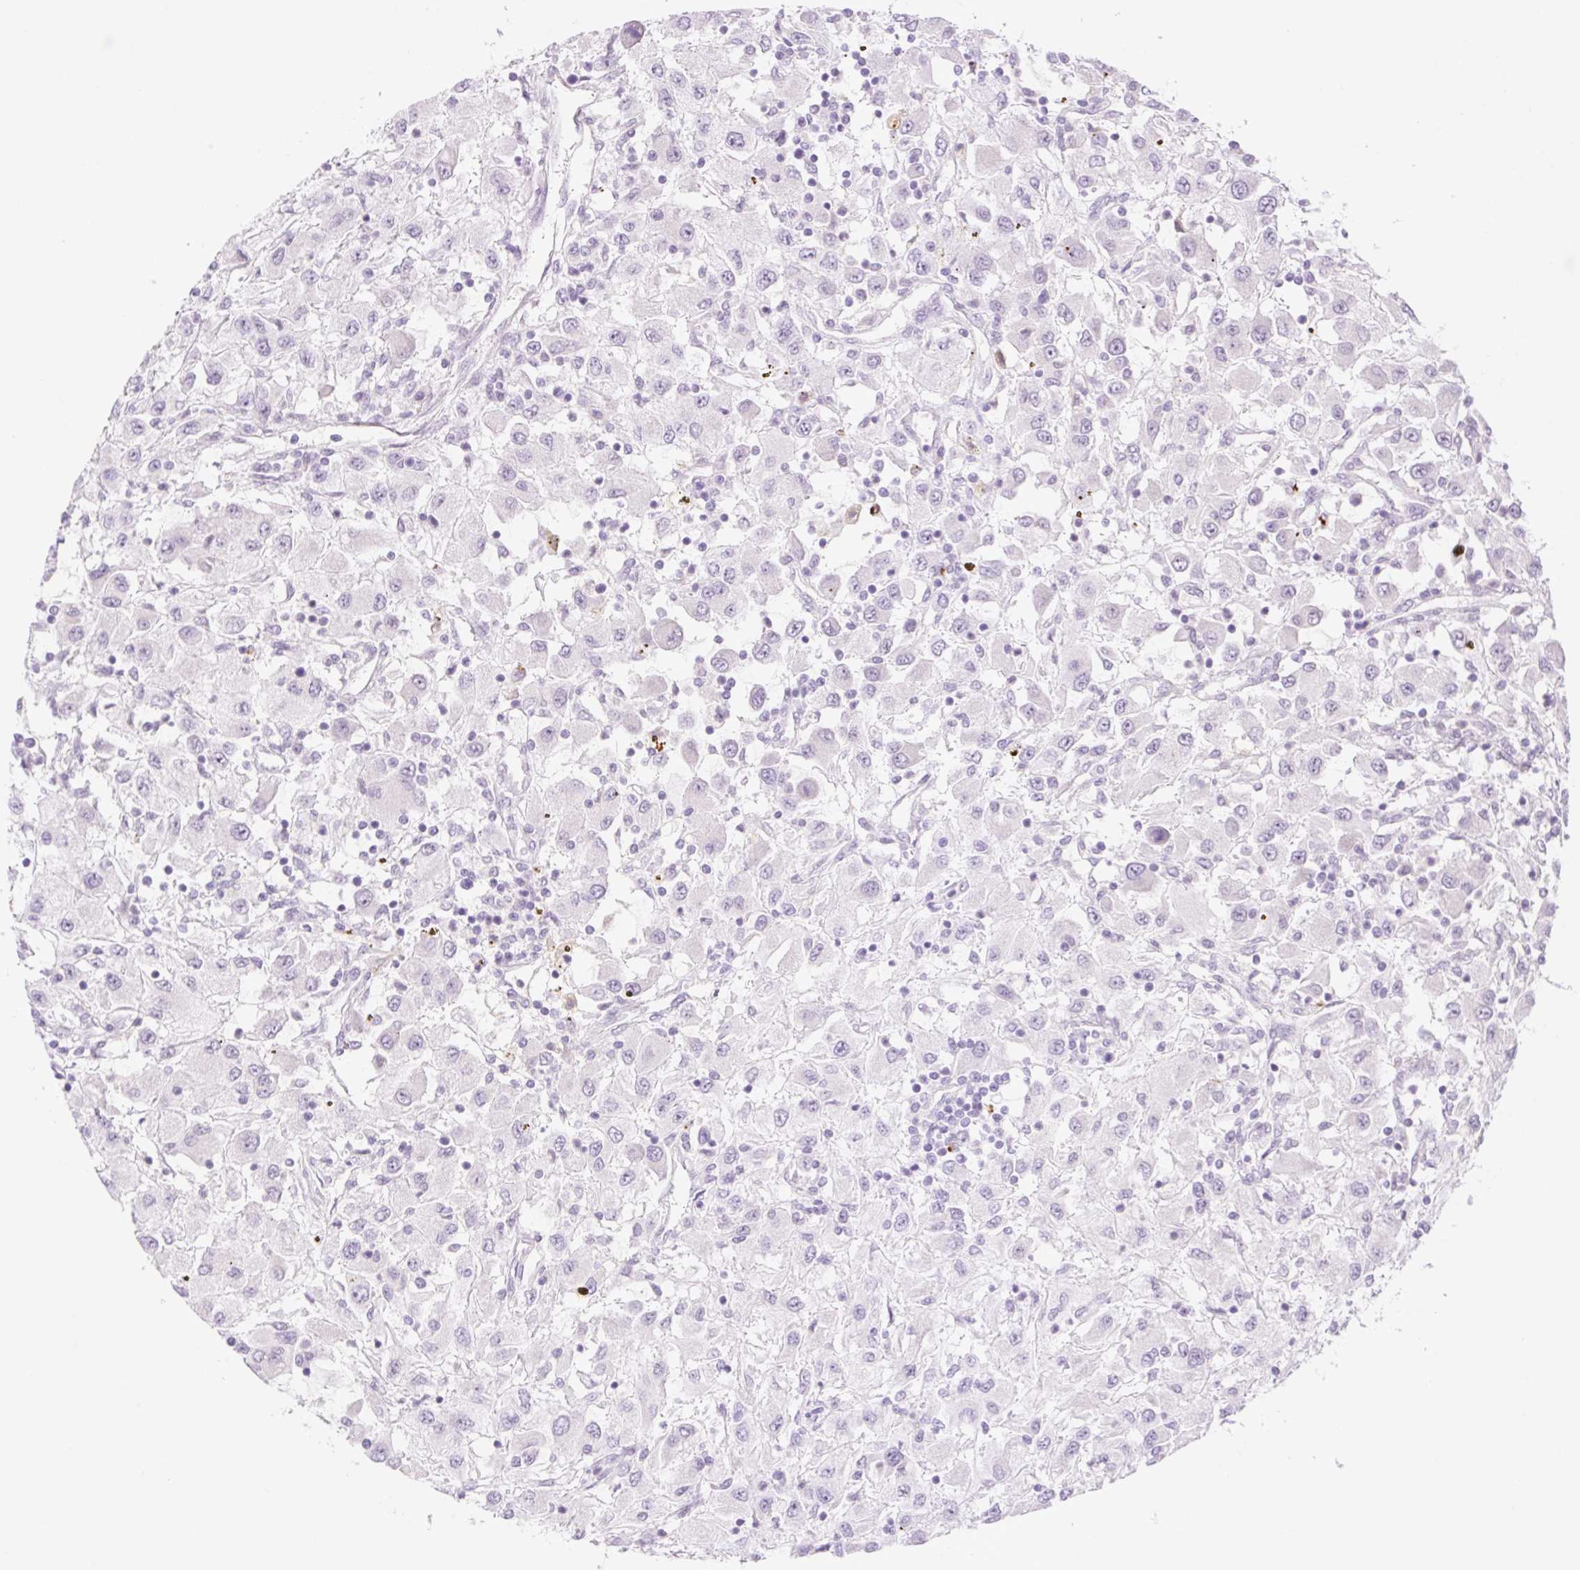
{"staining": {"intensity": "negative", "quantity": "none", "location": "none"}, "tissue": "renal cancer", "cell_type": "Tumor cells", "image_type": "cancer", "snomed": [{"axis": "morphology", "description": "Adenocarcinoma, NOS"}, {"axis": "topography", "description": "Kidney"}], "caption": "This histopathology image is of adenocarcinoma (renal) stained with immunohistochemistry (IHC) to label a protein in brown with the nuclei are counter-stained blue. There is no positivity in tumor cells.", "gene": "SPRYD4", "patient": {"sex": "female", "age": 67}}